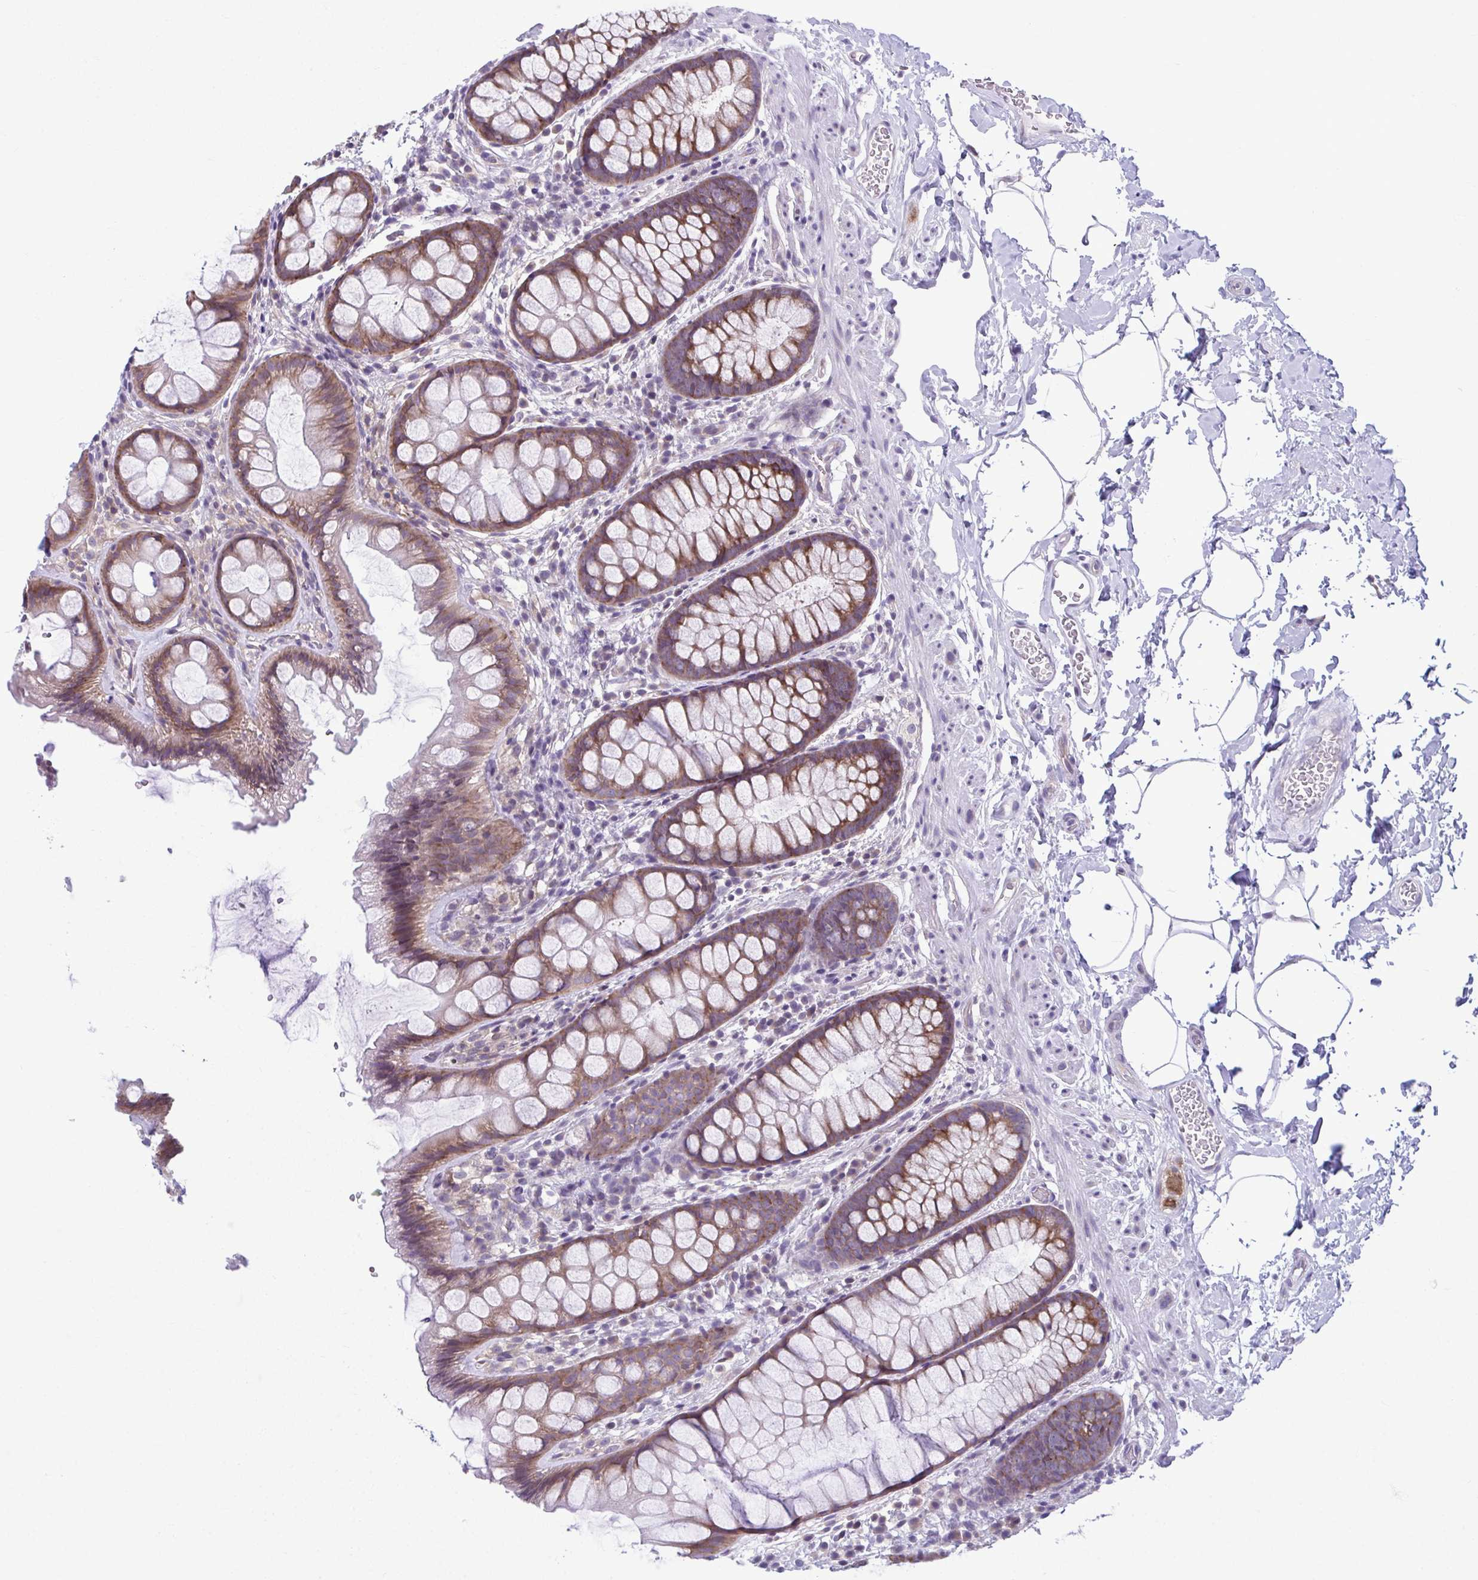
{"staining": {"intensity": "moderate", "quantity": ">75%", "location": "cytoplasmic/membranous"}, "tissue": "rectum", "cell_type": "Glandular cells", "image_type": "normal", "snomed": [{"axis": "morphology", "description": "Normal tissue, NOS"}, {"axis": "topography", "description": "Rectum"}], "caption": "Rectum stained with a protein marker demonstrates moderate staining in glandular cells.", "gene": "TMEM108", "patient": {"sex": "female", "age": 62}}